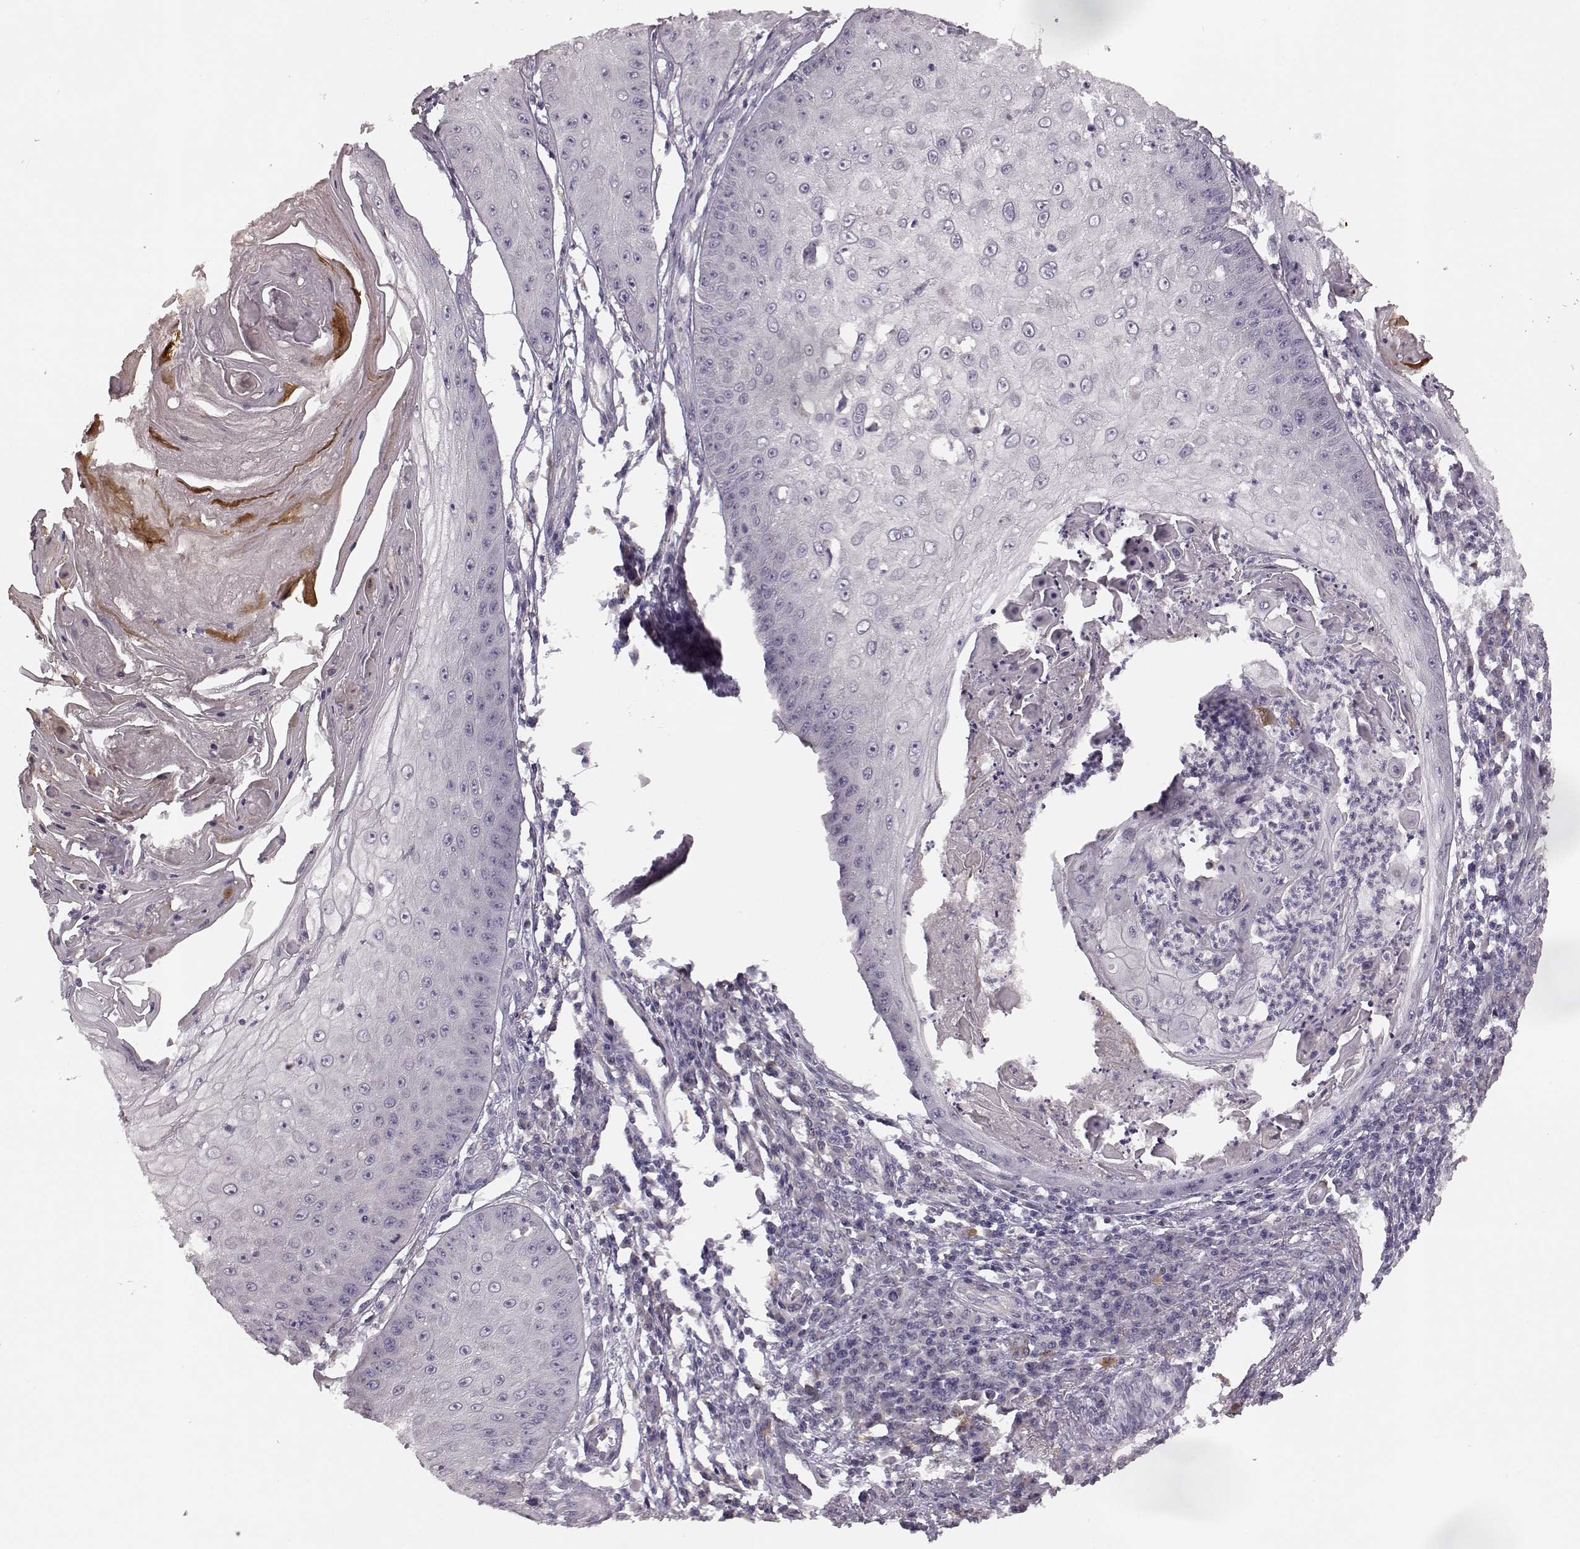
{"staining": {"intensity": "negative", "quantity": "none", "location": "none"}, "tissue": "skin cancer", "cell_type": "Tumor cells", "image_type": "cancer", "snomed": [{"axis": "morphology", "description": "Squamous cell carcinoma, NOS"}, {"axis": "topography", "description": "Skin"}], "caption": "High power microscopy histopathology image of an immunohistochemistry histopathology image of skin cancer (squamous cell carcinoma), revealing no significant expression in tumor cells. (Stains: DAB immunohistochemistry (IHC) with hematoxylin counter stain, Microscopy: brightfield microscopy at high magnification).", "gene": "GHR", "patient": {"sex": "male", "age": 70}}